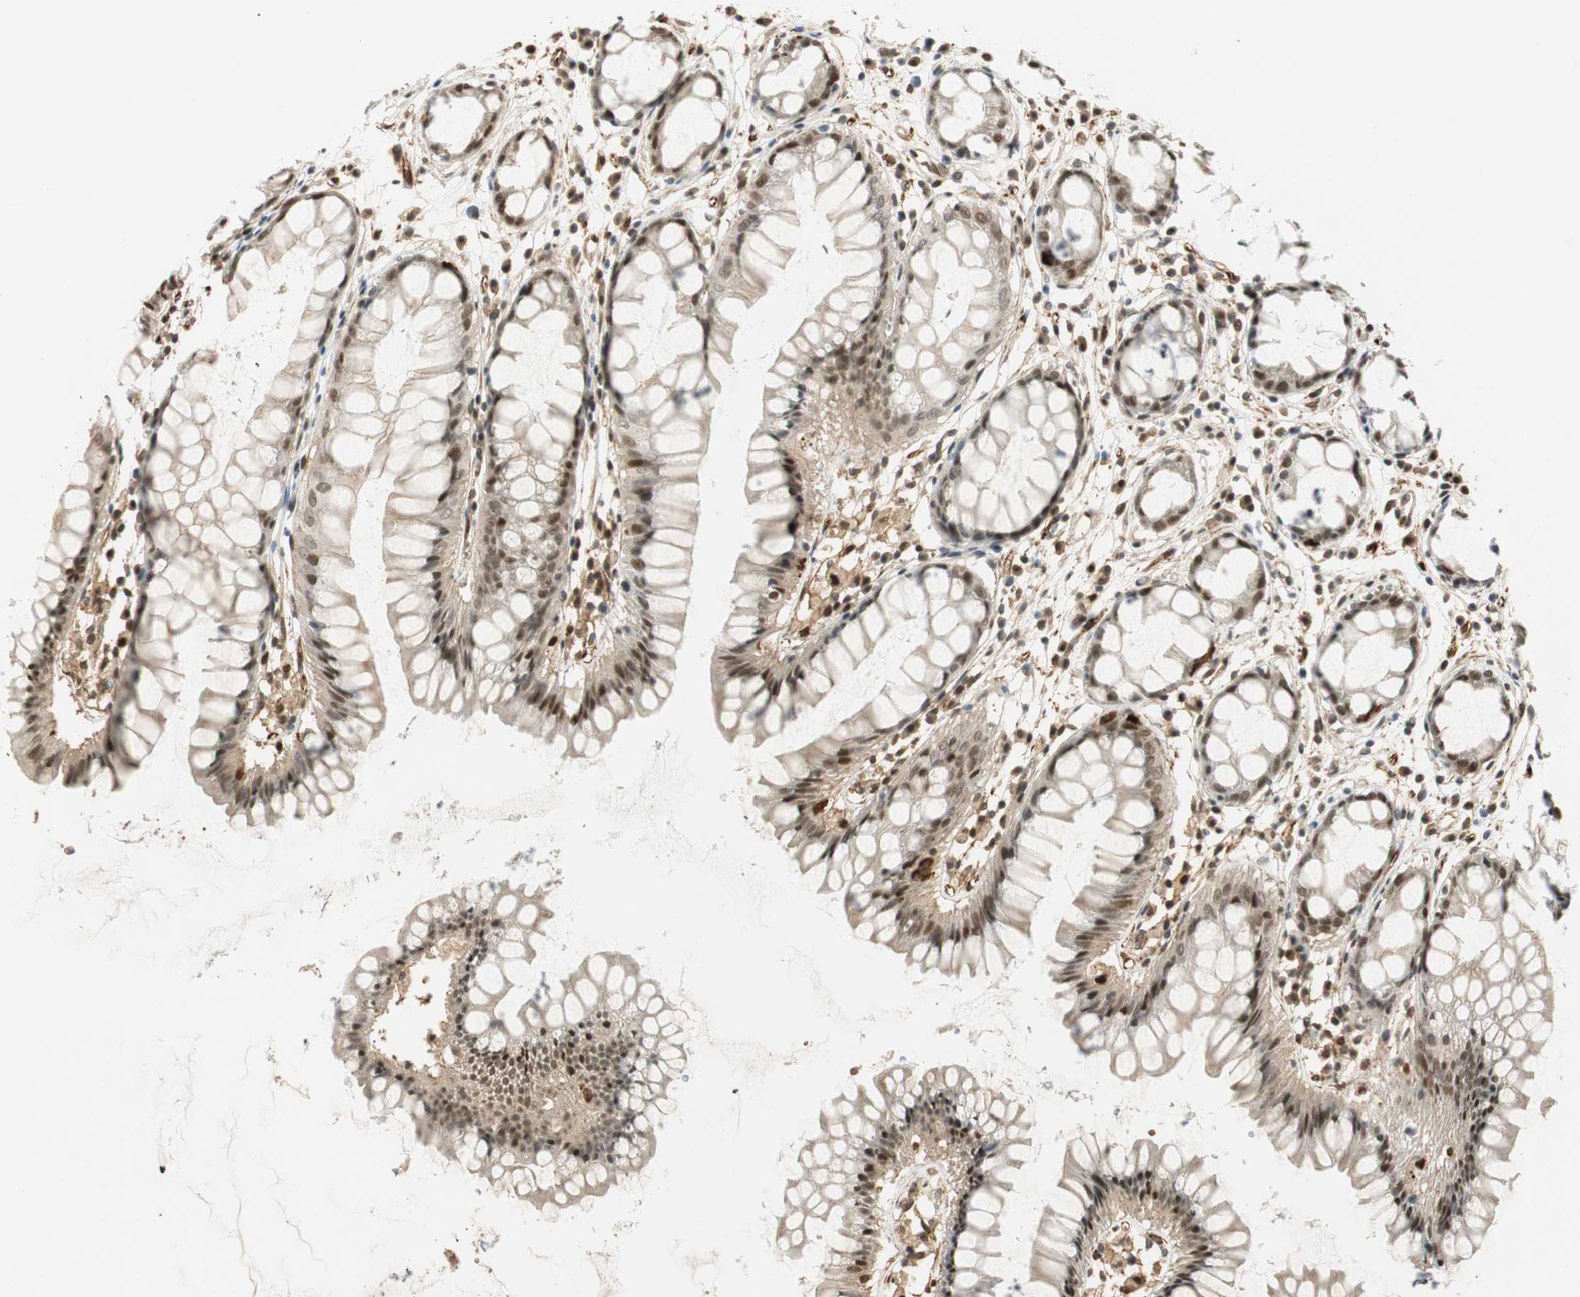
{"staining": {"intensity": "moderate", "quantity": ">75%", "location": "nuclear"}, "tissue": "rectum", "cell_type": "Glandular cells", "image_type": "normal", "snomed": [{"axis": "morphology", "description": "Normal tissue, NOS"}, {"axis": "morphology", "description": "Adenocarcinoma, NOS"}, {"axis": "topography", "description": "Rectum"}], "caption": "A medium amount of moderate nuclear expression is present in approximately >75% of glandular cells in normal rectum.", "gene": "NES", "patient": {"sex": "female", "age": 65}}